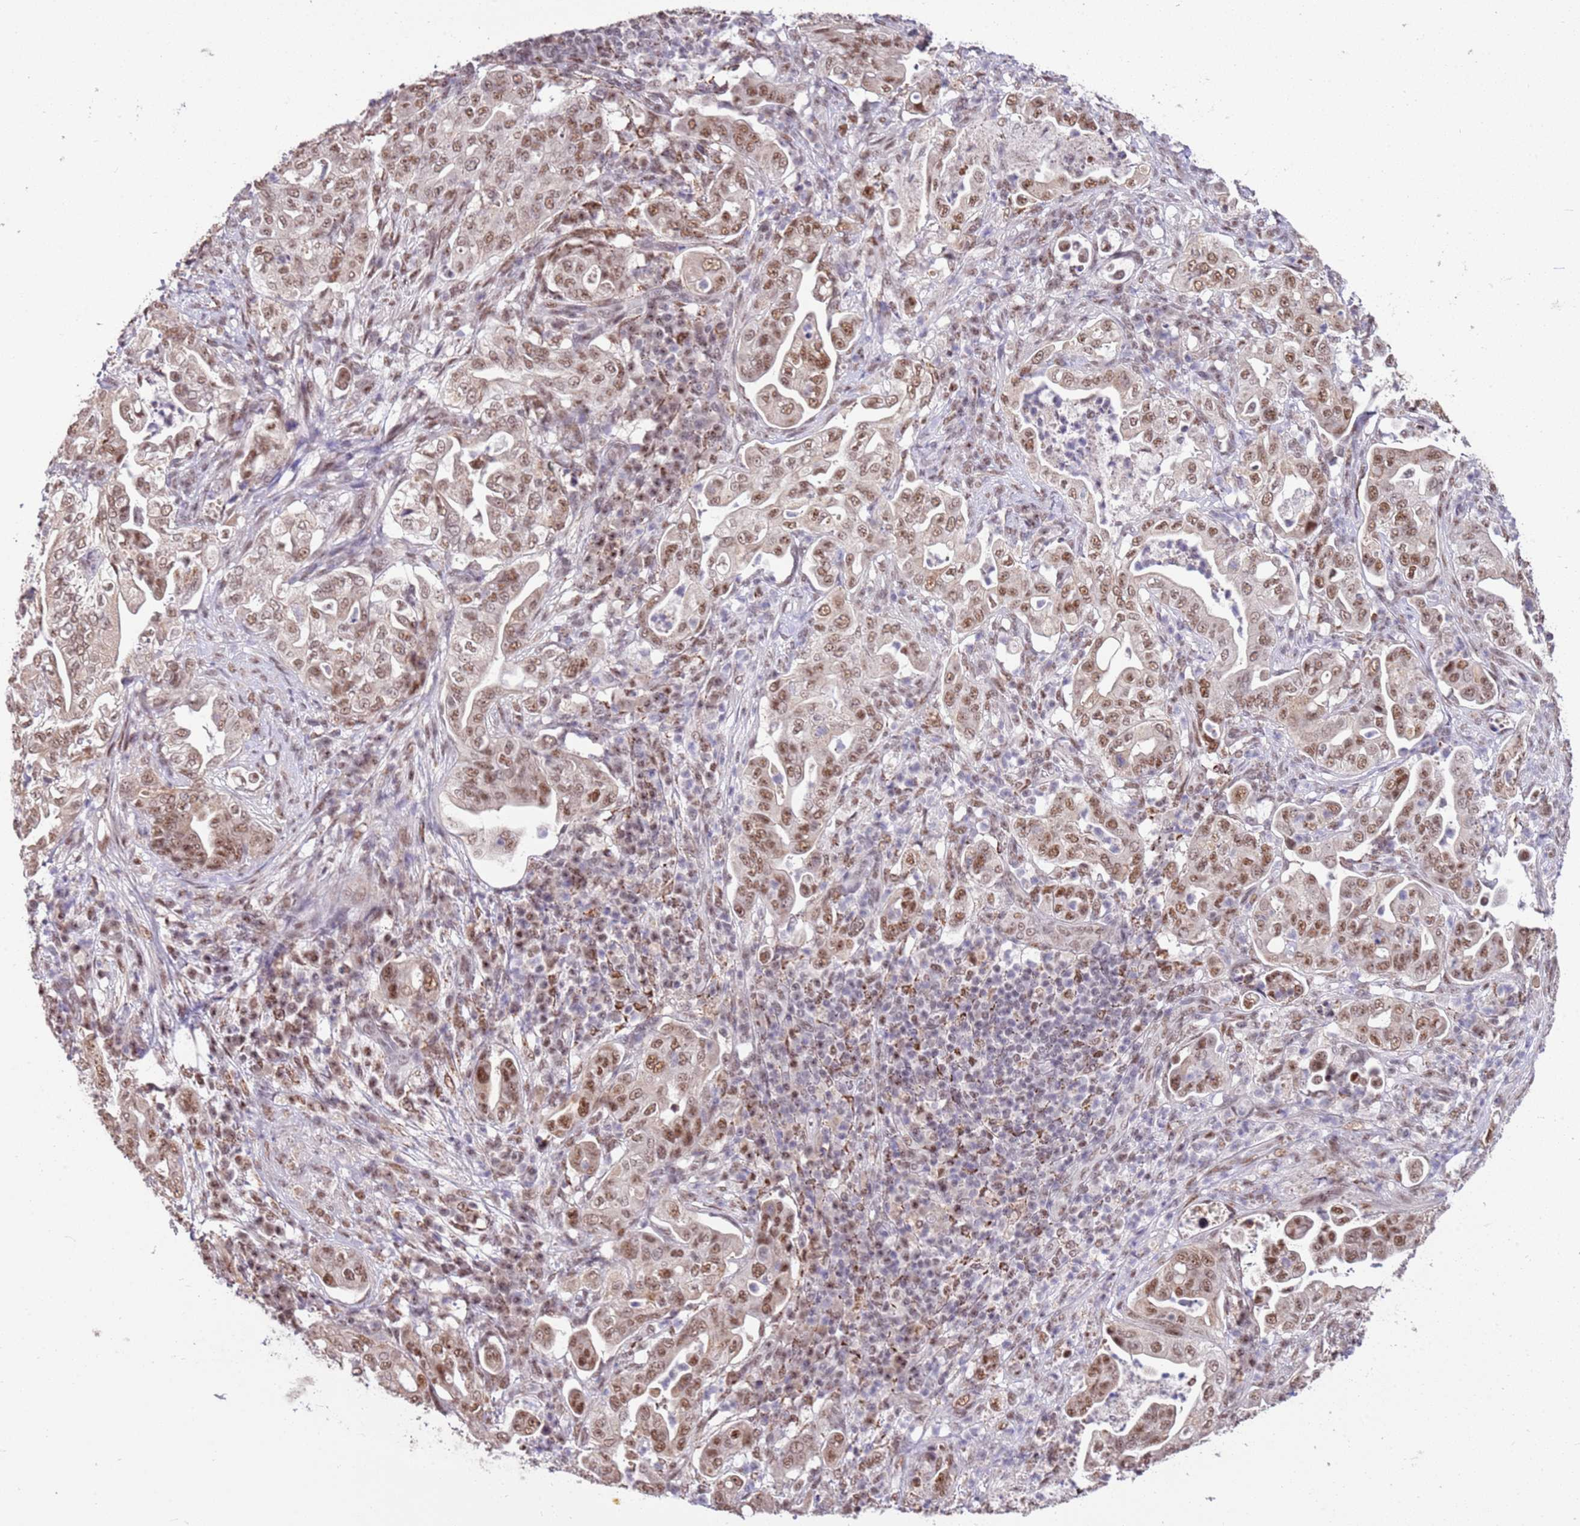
{"staining": {"intensity": "moderate", "quantity": ">75%", "location": "nuclear"}, "tissue": "pancreatic cancer", "cell_type": "Tumor cells", "image_type": "cancer", "snomed": [{"axis": "morphology", "description": "Normal tissue, NOS"}, {"axis": "morphology", "description": "Adenocarcinoma, NOS"}, {"axis": "topography", "description": "Lymph node"}, {"axis": "topography", "description": "Pancreas"}], "caption": "IHC photomicrograph of adenocarcinoma (pancreatic) stained for a protein (brown), which demonstrates medium levels of moderate nuclear positivity in about >75% of tumor cells.", "gene": "AKAP8L", "patient": {"sex": "female", "age": 67}}